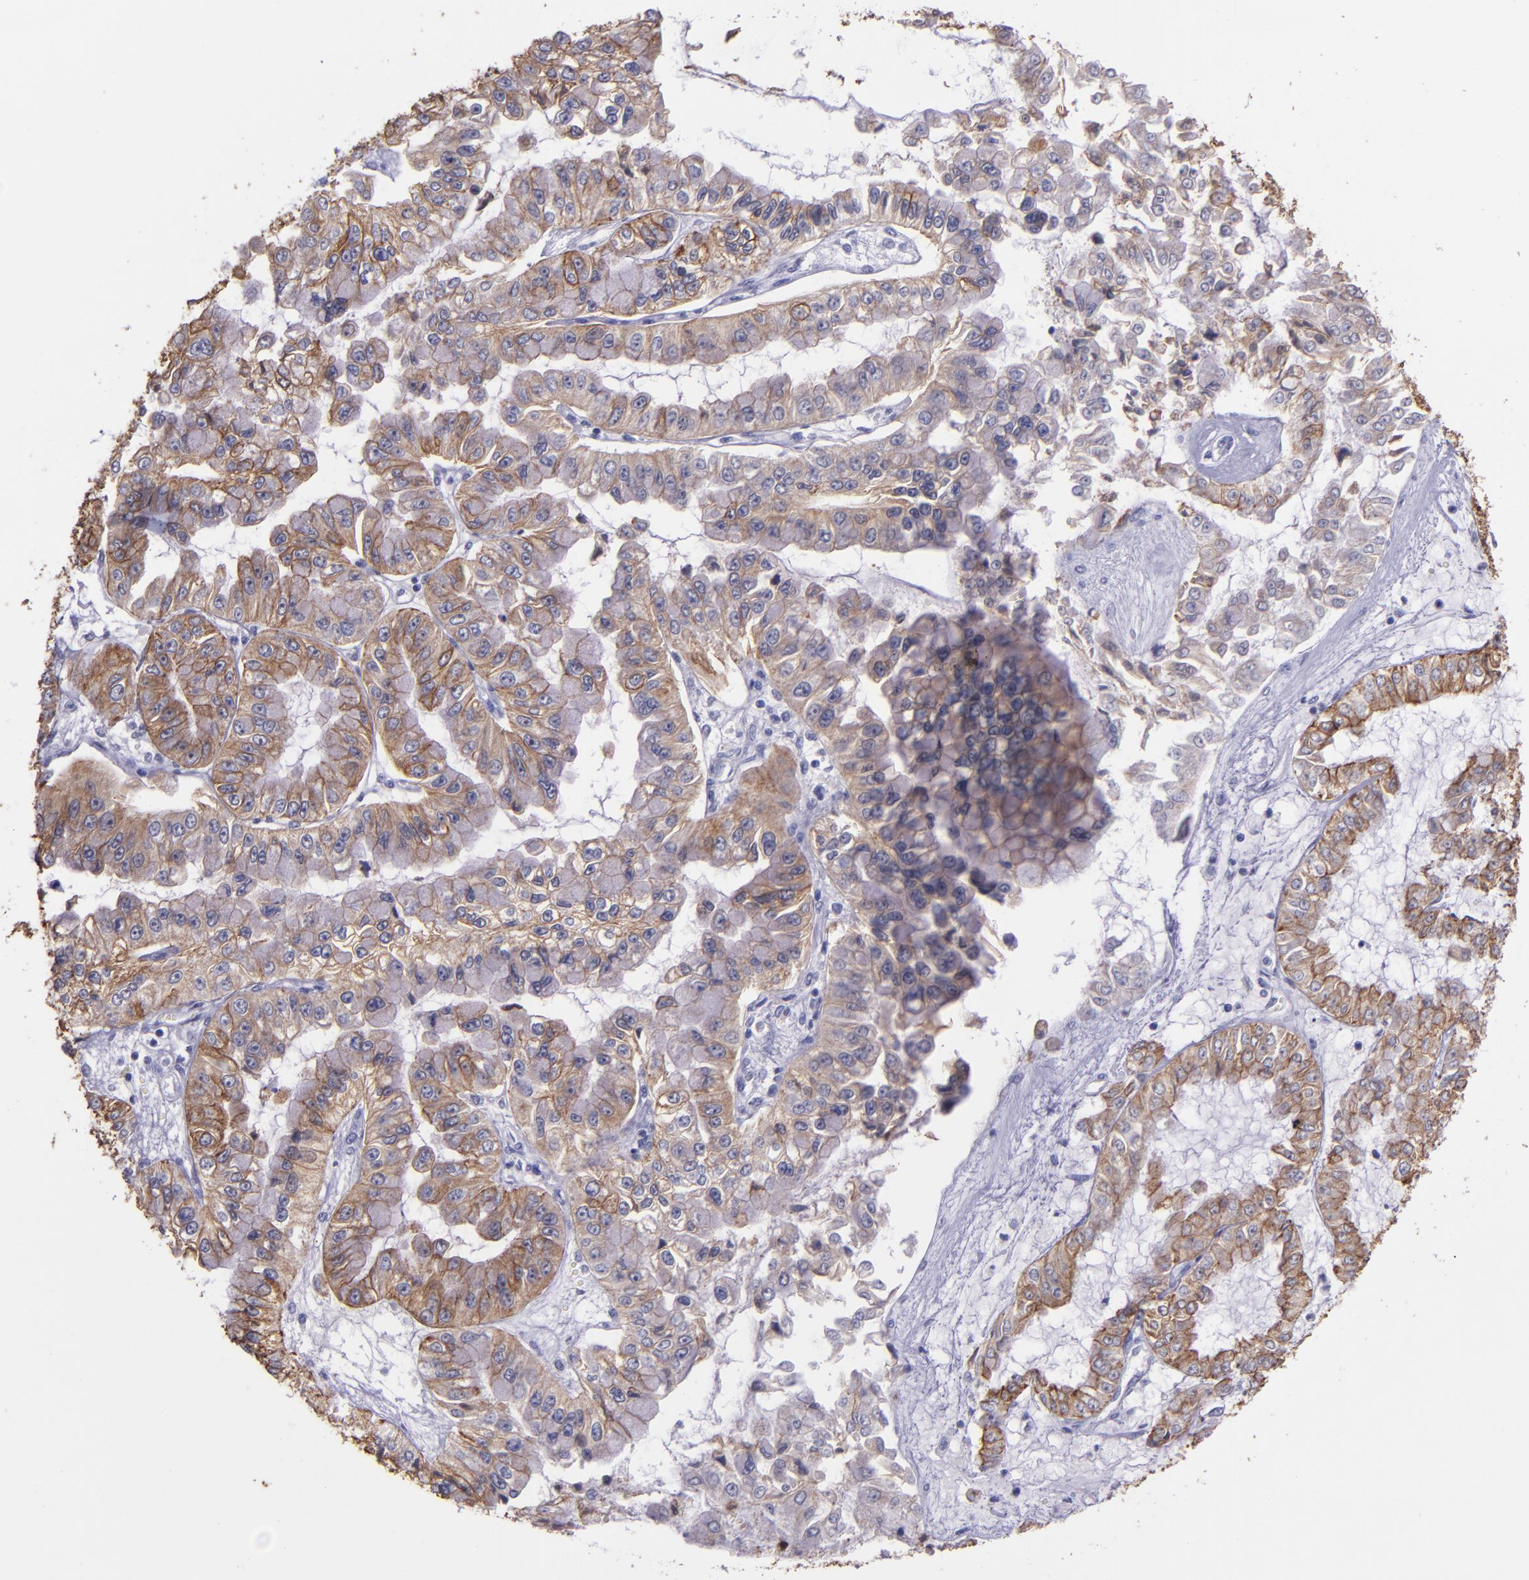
{"staining": {"intensity": "moderate", "quantity": ">75%", "location": "cytoplasmic/membranous"}, "tissue": "liver cancer", "cell_type": "Tumor cells", "image_type": "cancer", "snomed": [{"axis": "morphology", "description": "Cholangiocarcinoma"}, {"axis": "topography", "description": "Liver"}], "caption": "Protein analysis of liver cancer tissue demonstrates moderate cytoplasmic/membranous staining in approximately >75% of tumor cells.", "gene": "KRT4", "patient": {"sex": "female", "age": 79}}